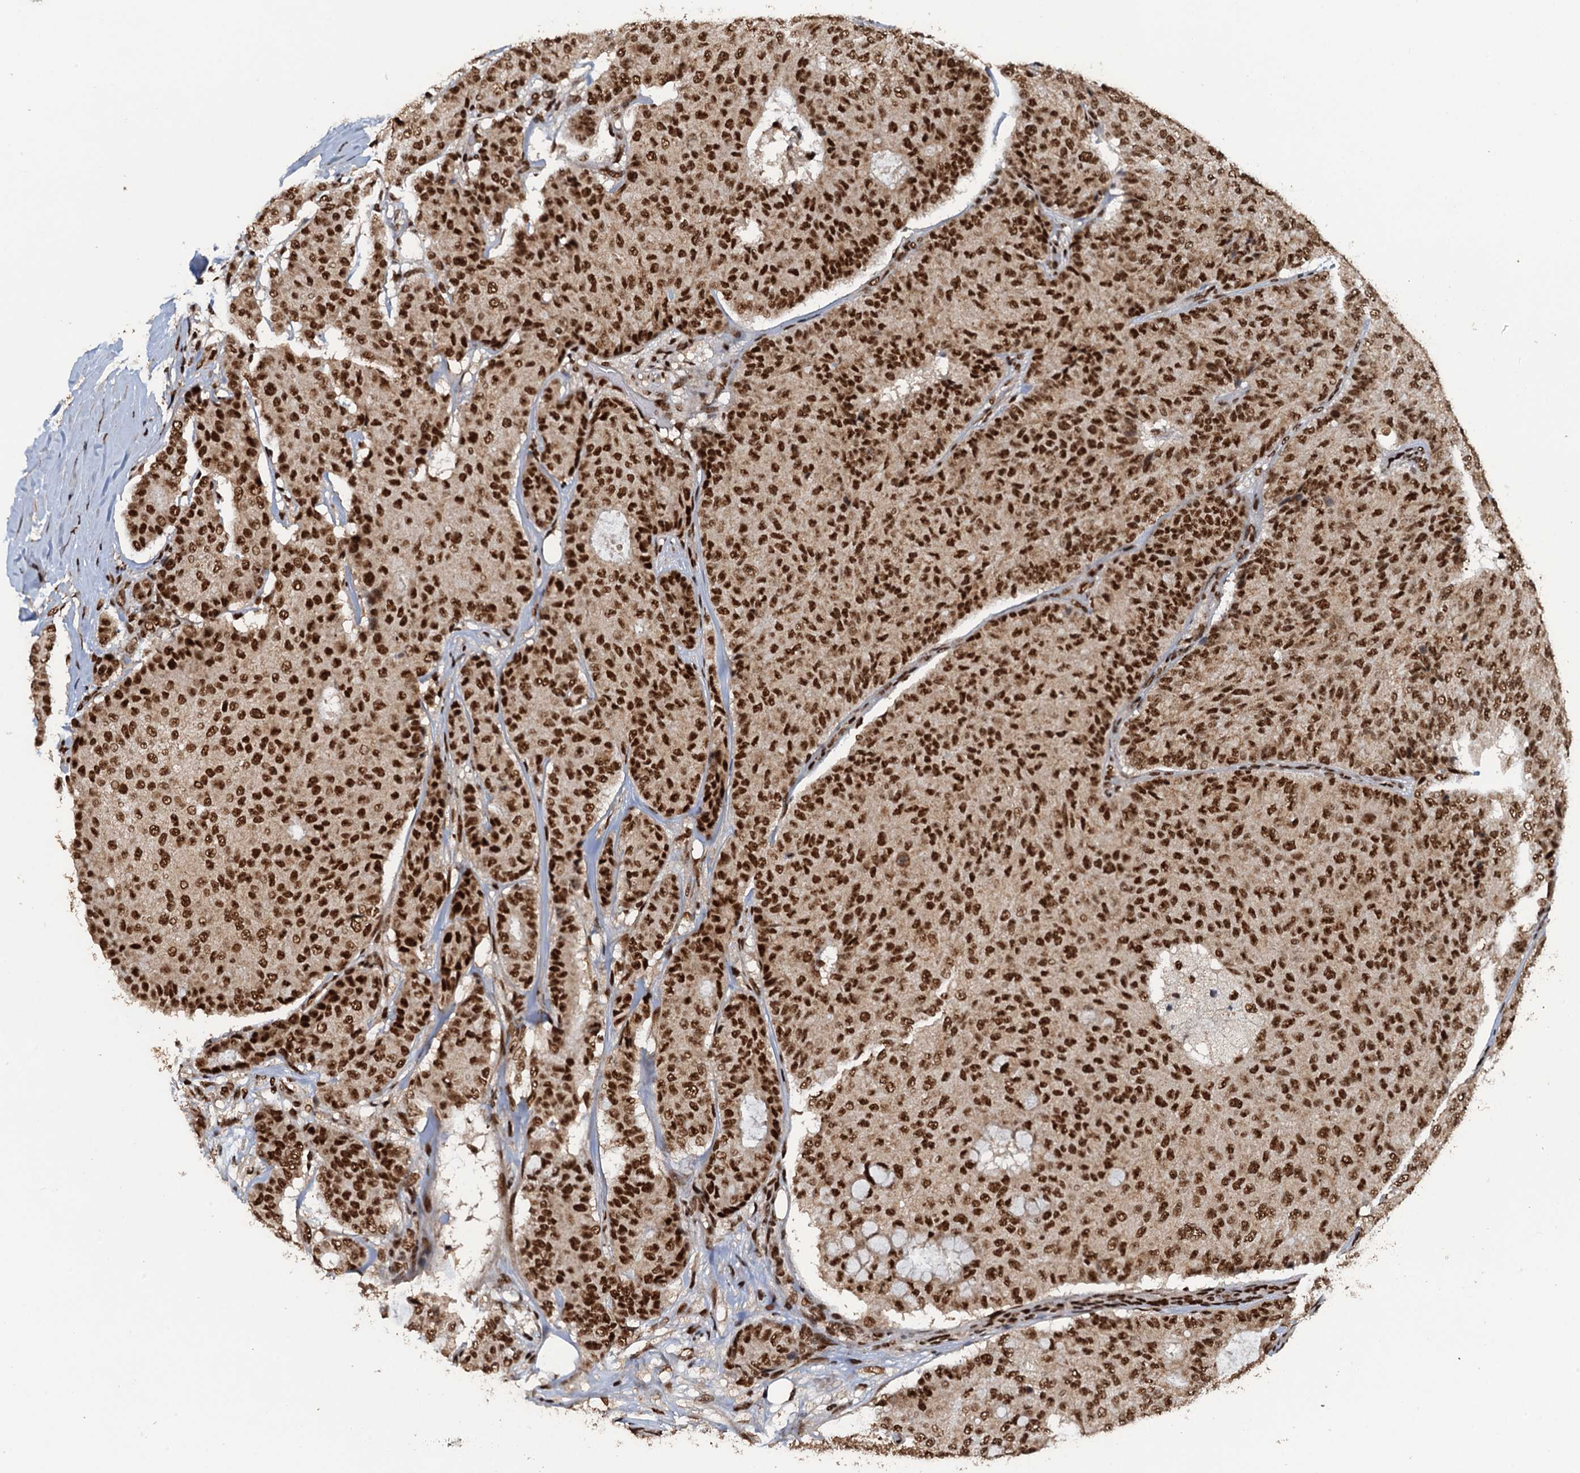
{"staining": {"intensity": "moderate", "quantity": ">75%", "location": "nuclear"}, "tissue": "breast cancer", "cell_type": "Tumor cells", "image_type": "cancer", "snomed": [{"axis": "morphology", "description": "Duct carcinoma"}, {"axis": "topography", "description": "Breast"}], "caption": "This micrograph reveals breast infiltrating ductal carcinoma stained with immunohistochemistry to label a protein in brown. The nuclear of tumor cells show moderate positivity for the protein. Nuclei are counter-stained blue.", "gene": "ZC3H18", "patient": {"sex": "female", "age": 75}}